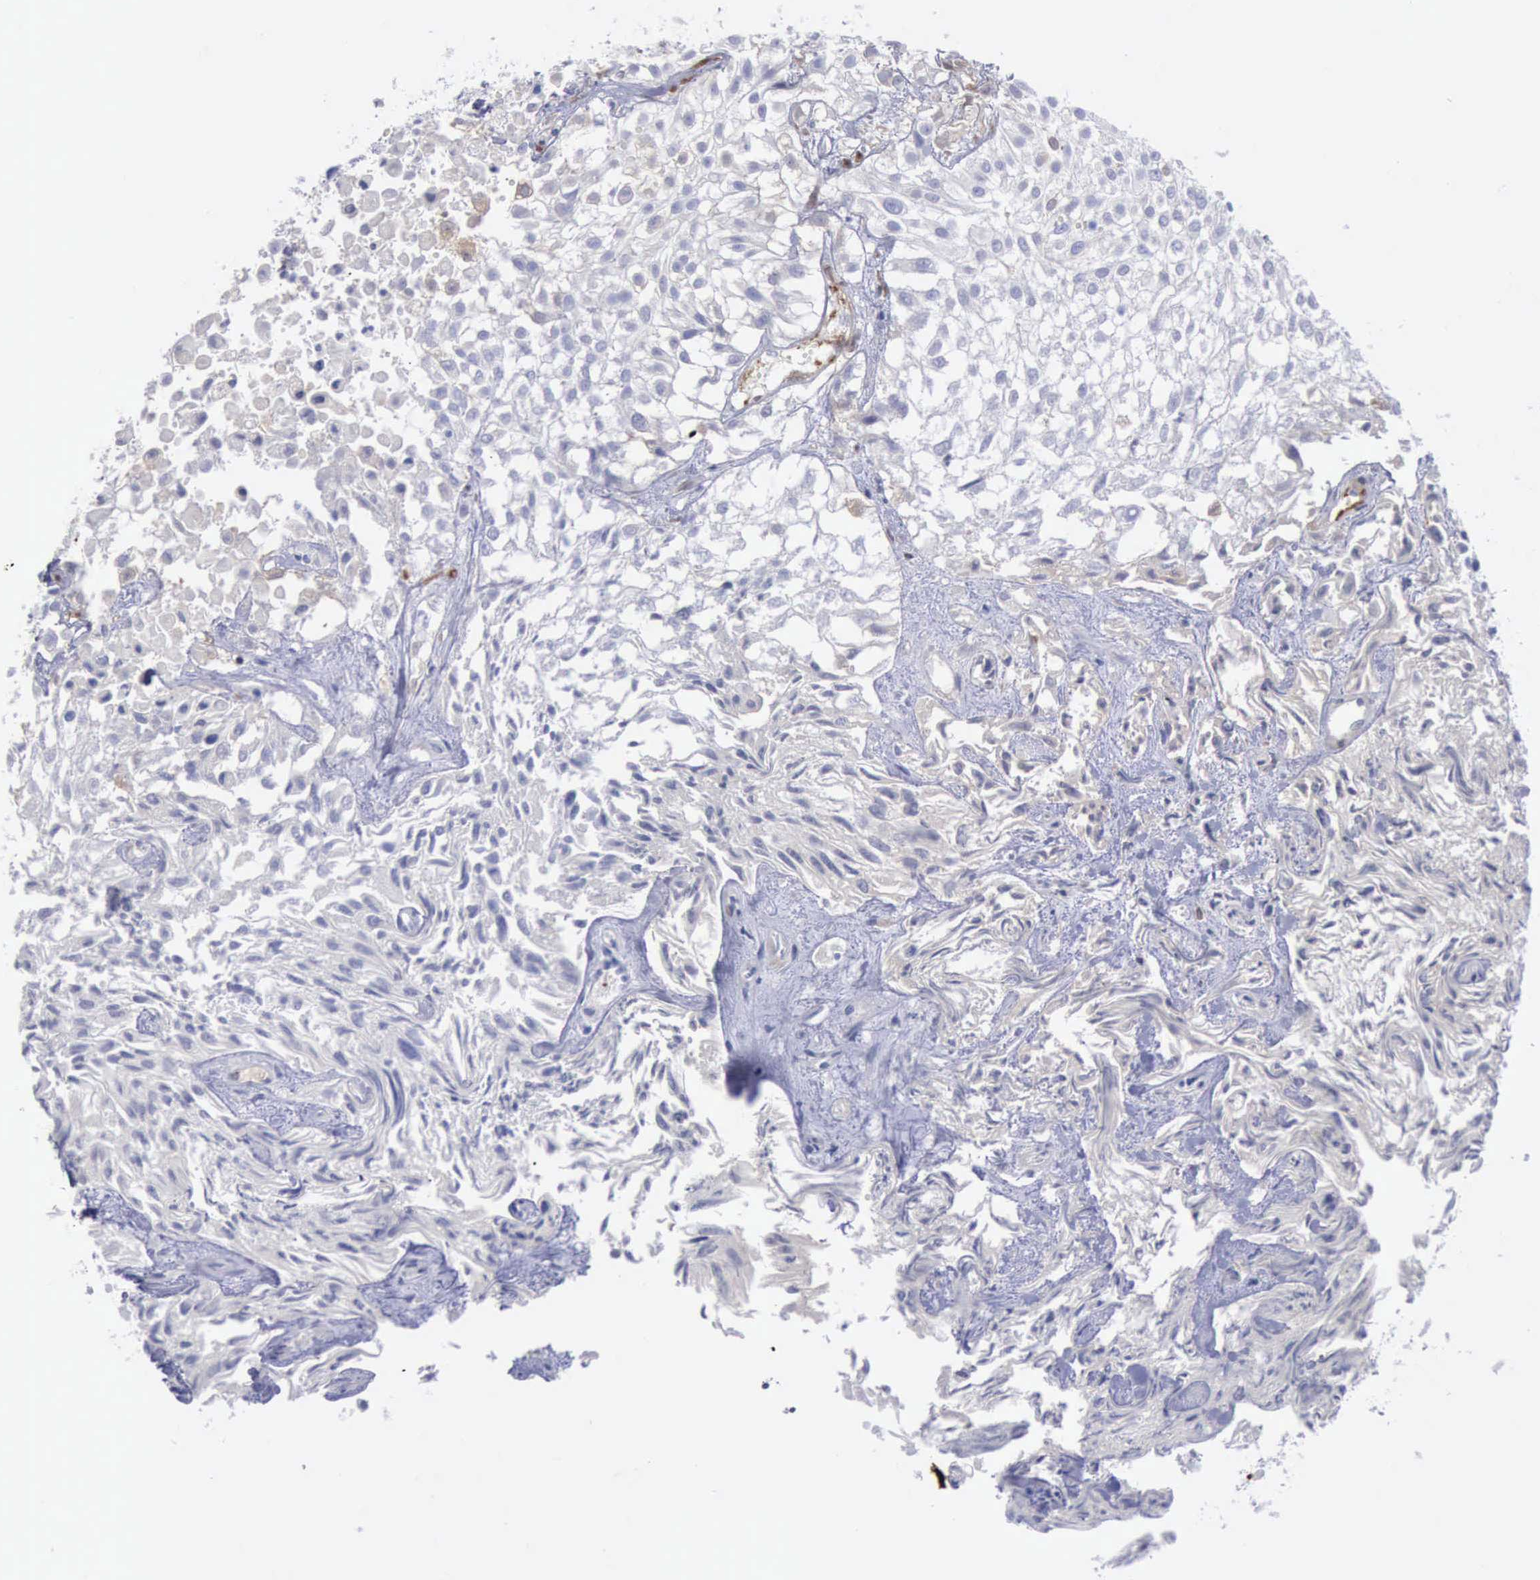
{"staining": {"intensity": "negative", "quantity": "none", "location": "none"}, "tissue": "urothelial cancer", "cell_type": "Tumor cells", "image_type": "cancer", "snomed": [{"axis": "morphology", "description": "Urothelial carcinoma, High grade"}, {"axis": "topography", "description": "Urinary bladder"}], "caption": "Immunohistochemistry of human urothelial cancer displays no positivity in tumor cells.", "gene": "FHL1", "patient": {"sex": "male", "age": 56}}